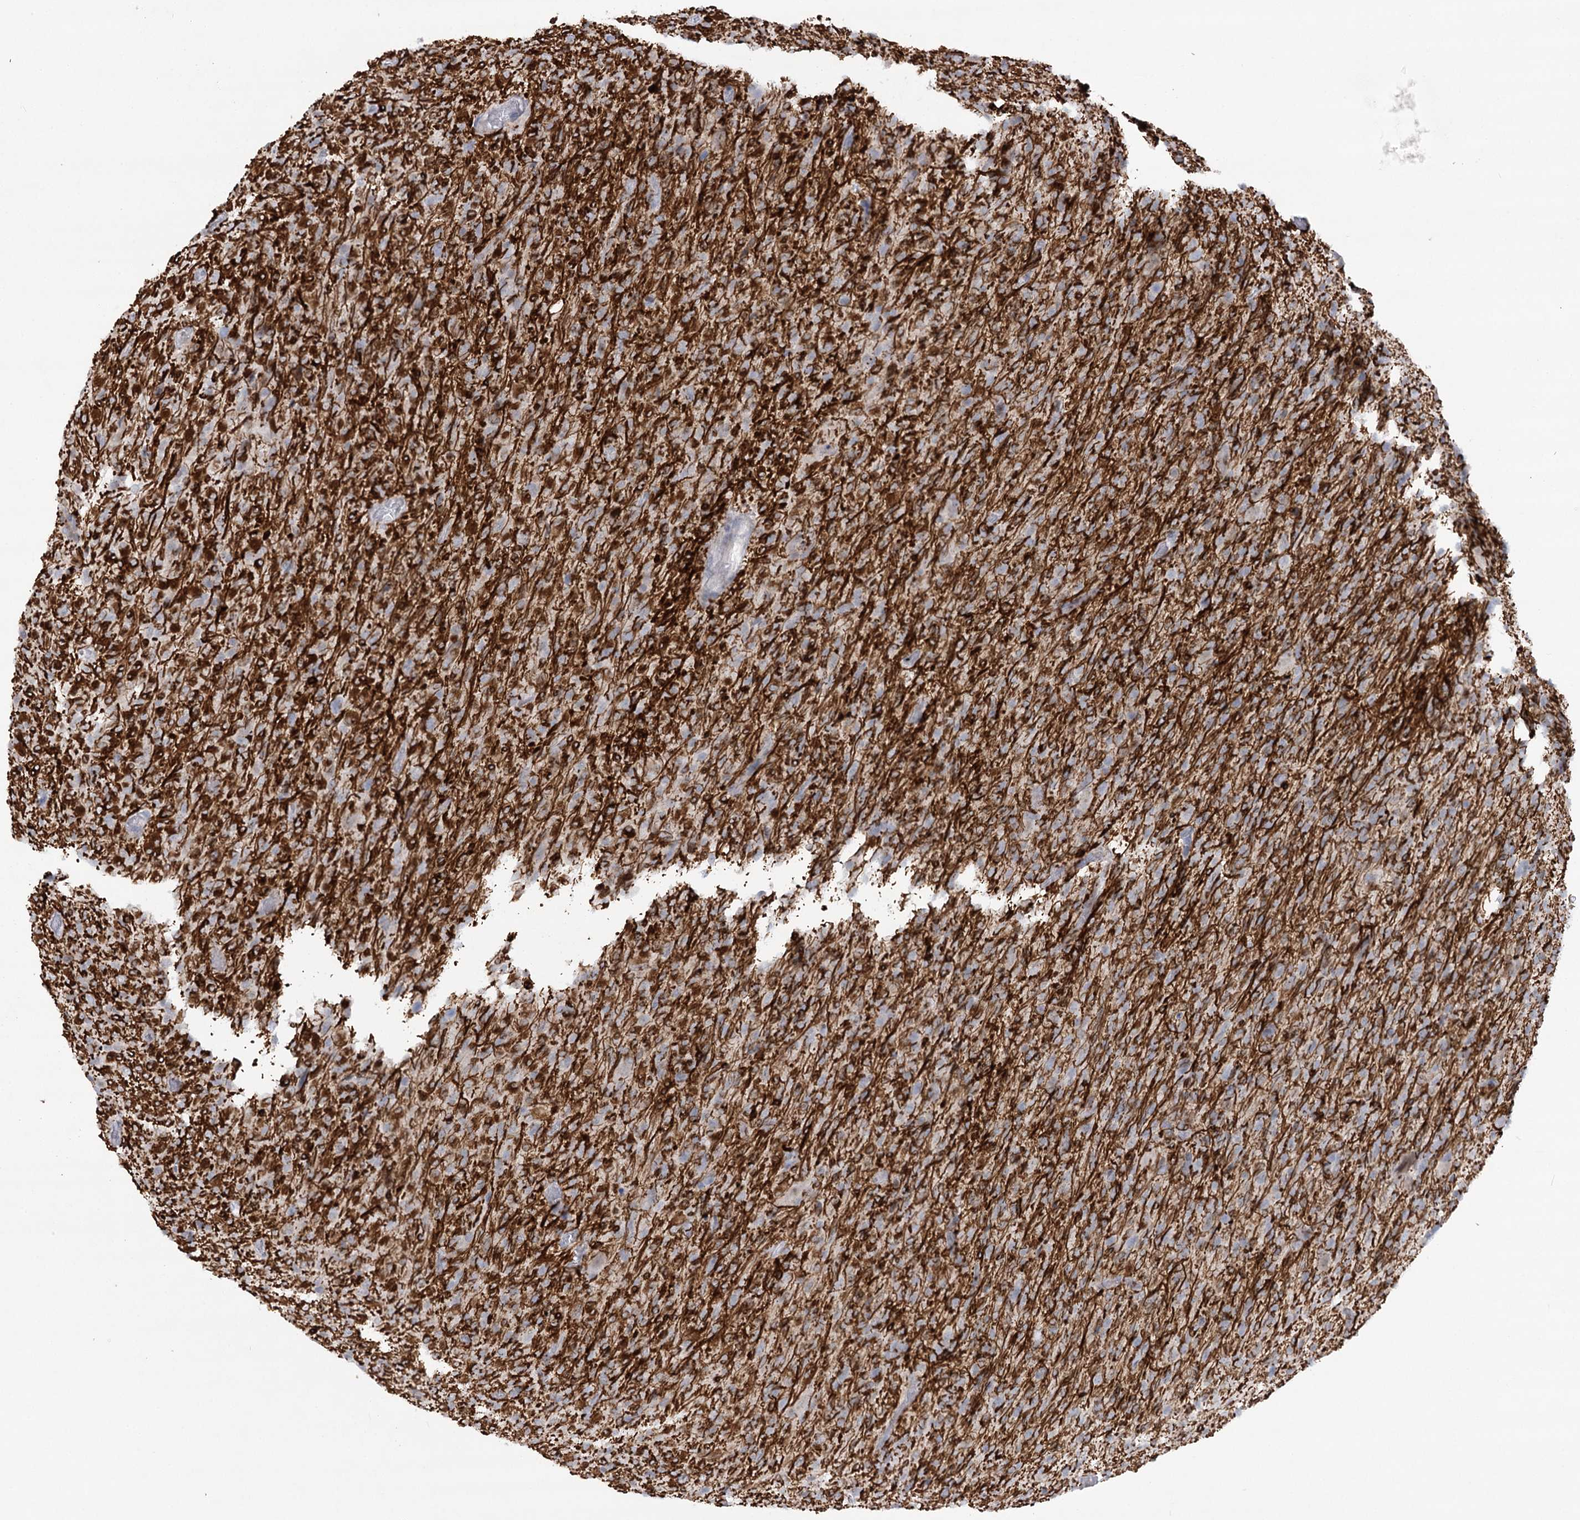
{"staining": {"intensity": "negative", "quantity": "none", "location": "none"}, "tissue": "glioma", "cell_type": "Tumor cells", "image_type": "cancer", "snomed": [{"axis": "morphology", "description": "Glioma, malignant, High grade"}, {"axis": "topography", "description": "Brain"}], "caption": "An IHC photomicrograph of malignant glioma (high-grade) is shown. There is no staining in tumor cells of malignant glioma (high-grade). (Immunohistochemistry, brightfield microscopy, high magnification).", "gene": "TRAF3IP1", "patient": {"sex": "female", "age": 57}}